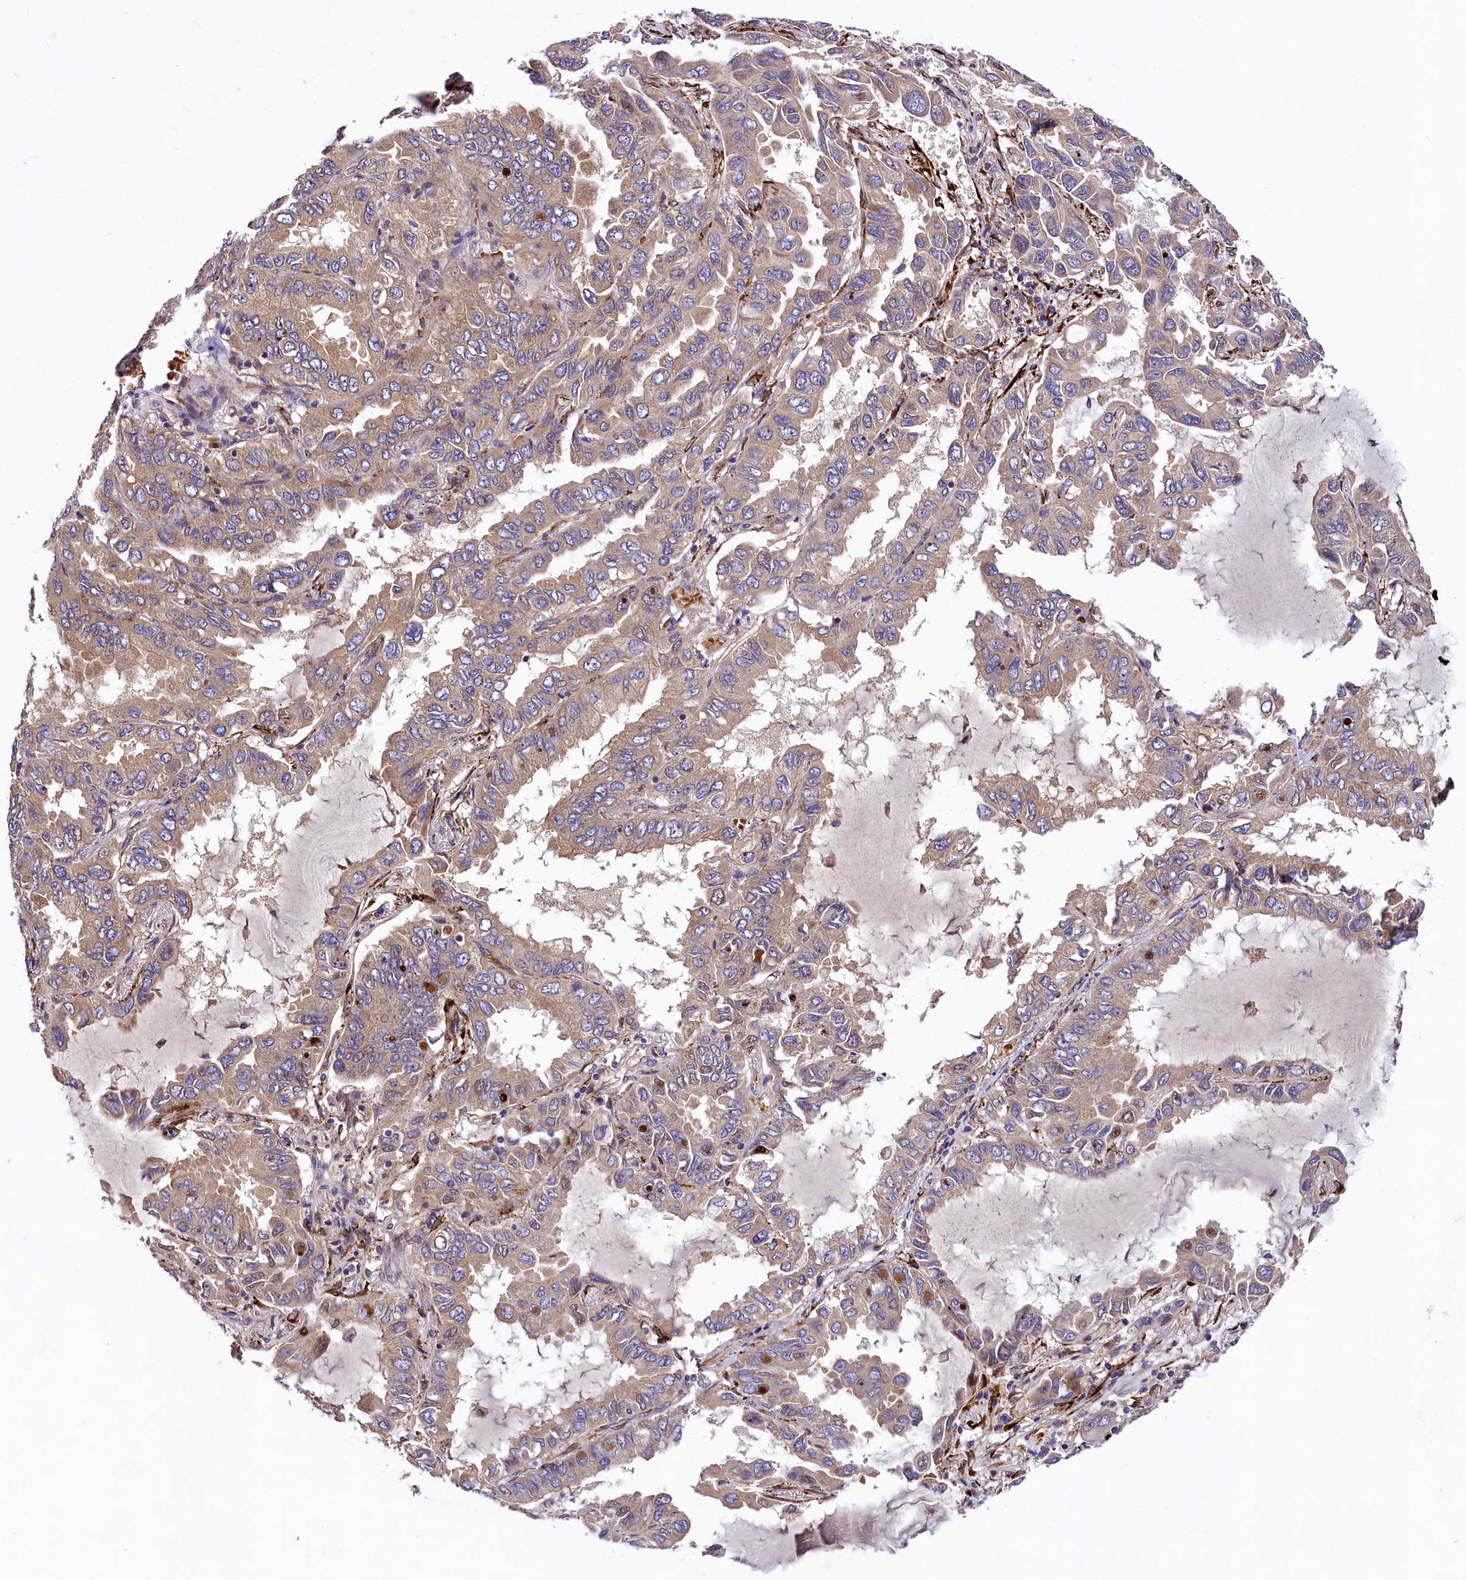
{"staining": {"intensity": "moderate", "quantity": ">75%", "location": "cytoplasmic/membranous"}, "tissue": "lung cancer", "cell_type": "Tumor cells", "image_type": "cancer", "snomed": [{"axis": "morphology", "description": "Adenocarcinoma, NOS"}, {"axis": "topography", "description": "Lung"}], "caption": "Human lung cancer (adenocarcinoma) stained with a protein marker displays moderate staining in tumor cells.", "gene": "ARRDC4", "patient": {"sex": "male", "age": 64}}